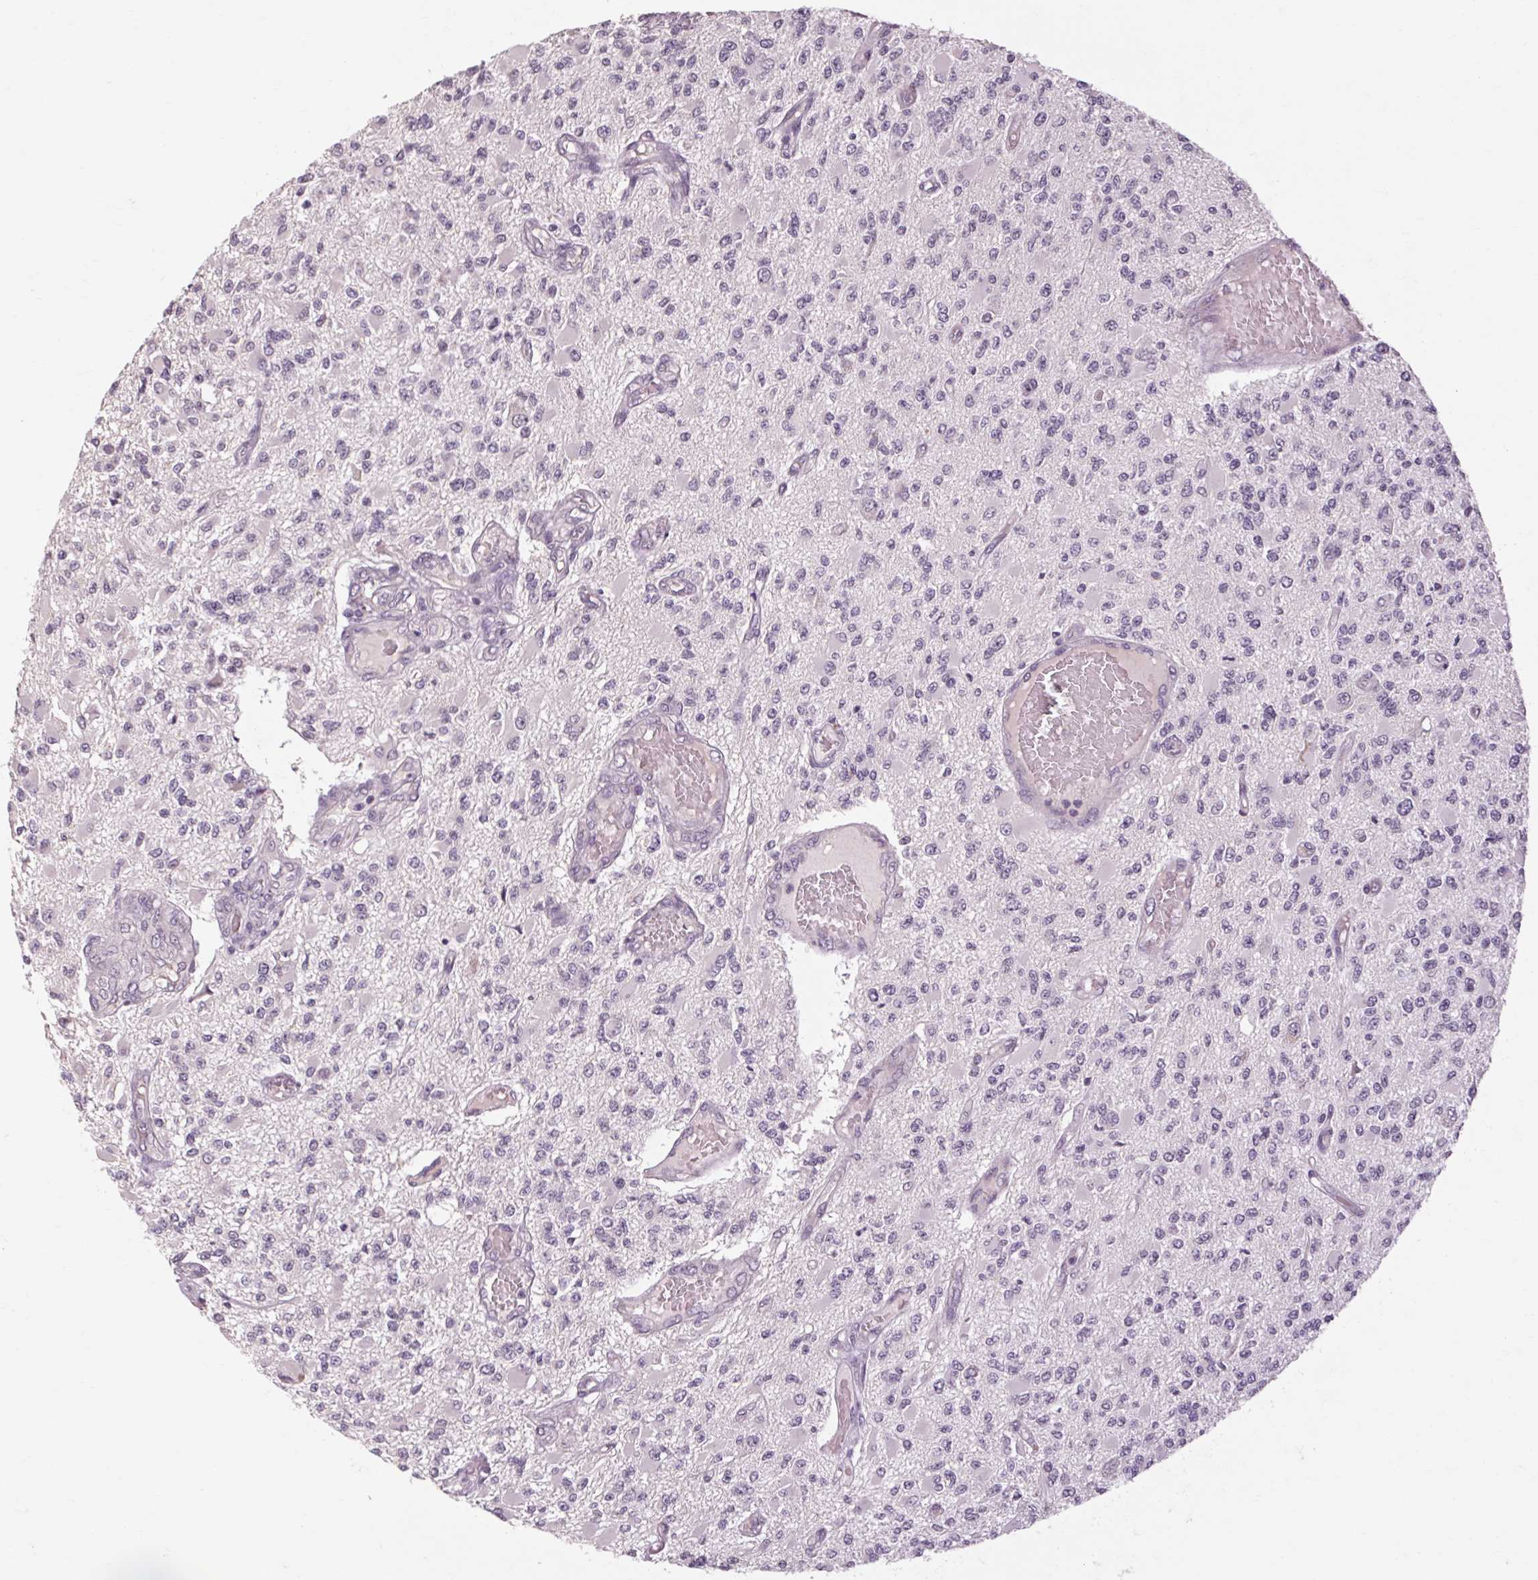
{"staining": {"intensity": "negative", "quantity": "none", "location": "none"}, "tissue": "glioma", "cell_type": "Tumor cells", "image_type": "cancer", "snomed": [{"axis": "morphology", "description": "Glioma, malignant, High grade"}, {"axis": "topography", "description": "Brain"}], "caption": "High power microscopy histopathology image of an IHC image of malignant high-grade glioma, revealing no significant staining in tumor cells.", "gene": "POMC", "patient": {"sex": "female", "age": 63}}